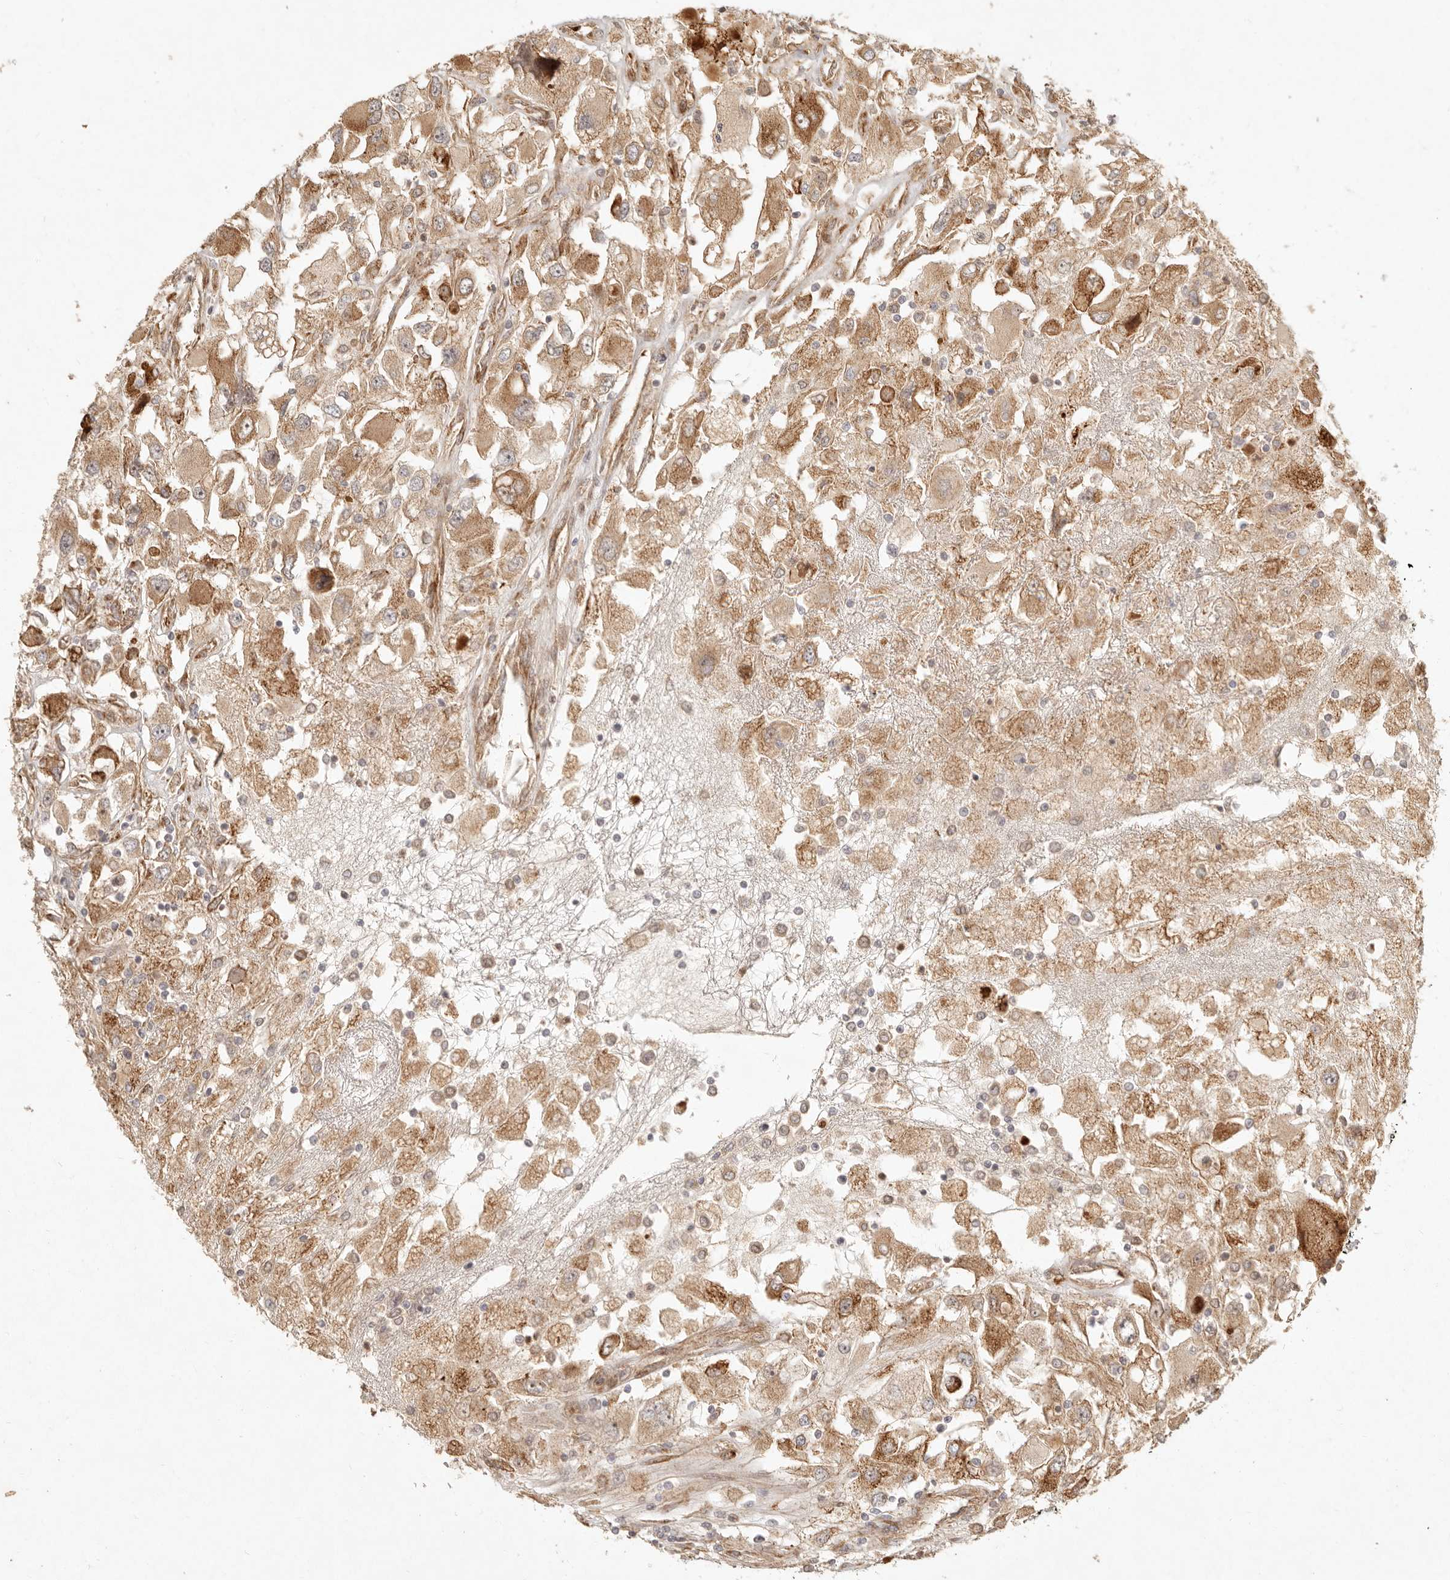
{"staining": {"intensity": "moderate", "quantity": ">75%", "location": "cytoplasmic/membranous"}, "tissue": "renal cancer", "cell_type": "Tumor cells", "image_type": "cancer", "snomed": [{"axis": "morphology", "description": "Adenocarcinoma, NOS"}, {"axis": "topography", "description": "Kidney"}], "caption": "Immunohistochemical staining of renal adenocarcinoma shows moderate cytoplasmic/membranous protein positivity in about >75% of tumor cells. (DAB IHC, brown staining for protein, blue staining for nuclei).", "gene": "KLHL38", "patient": {"sex": "female", "age": 52}}